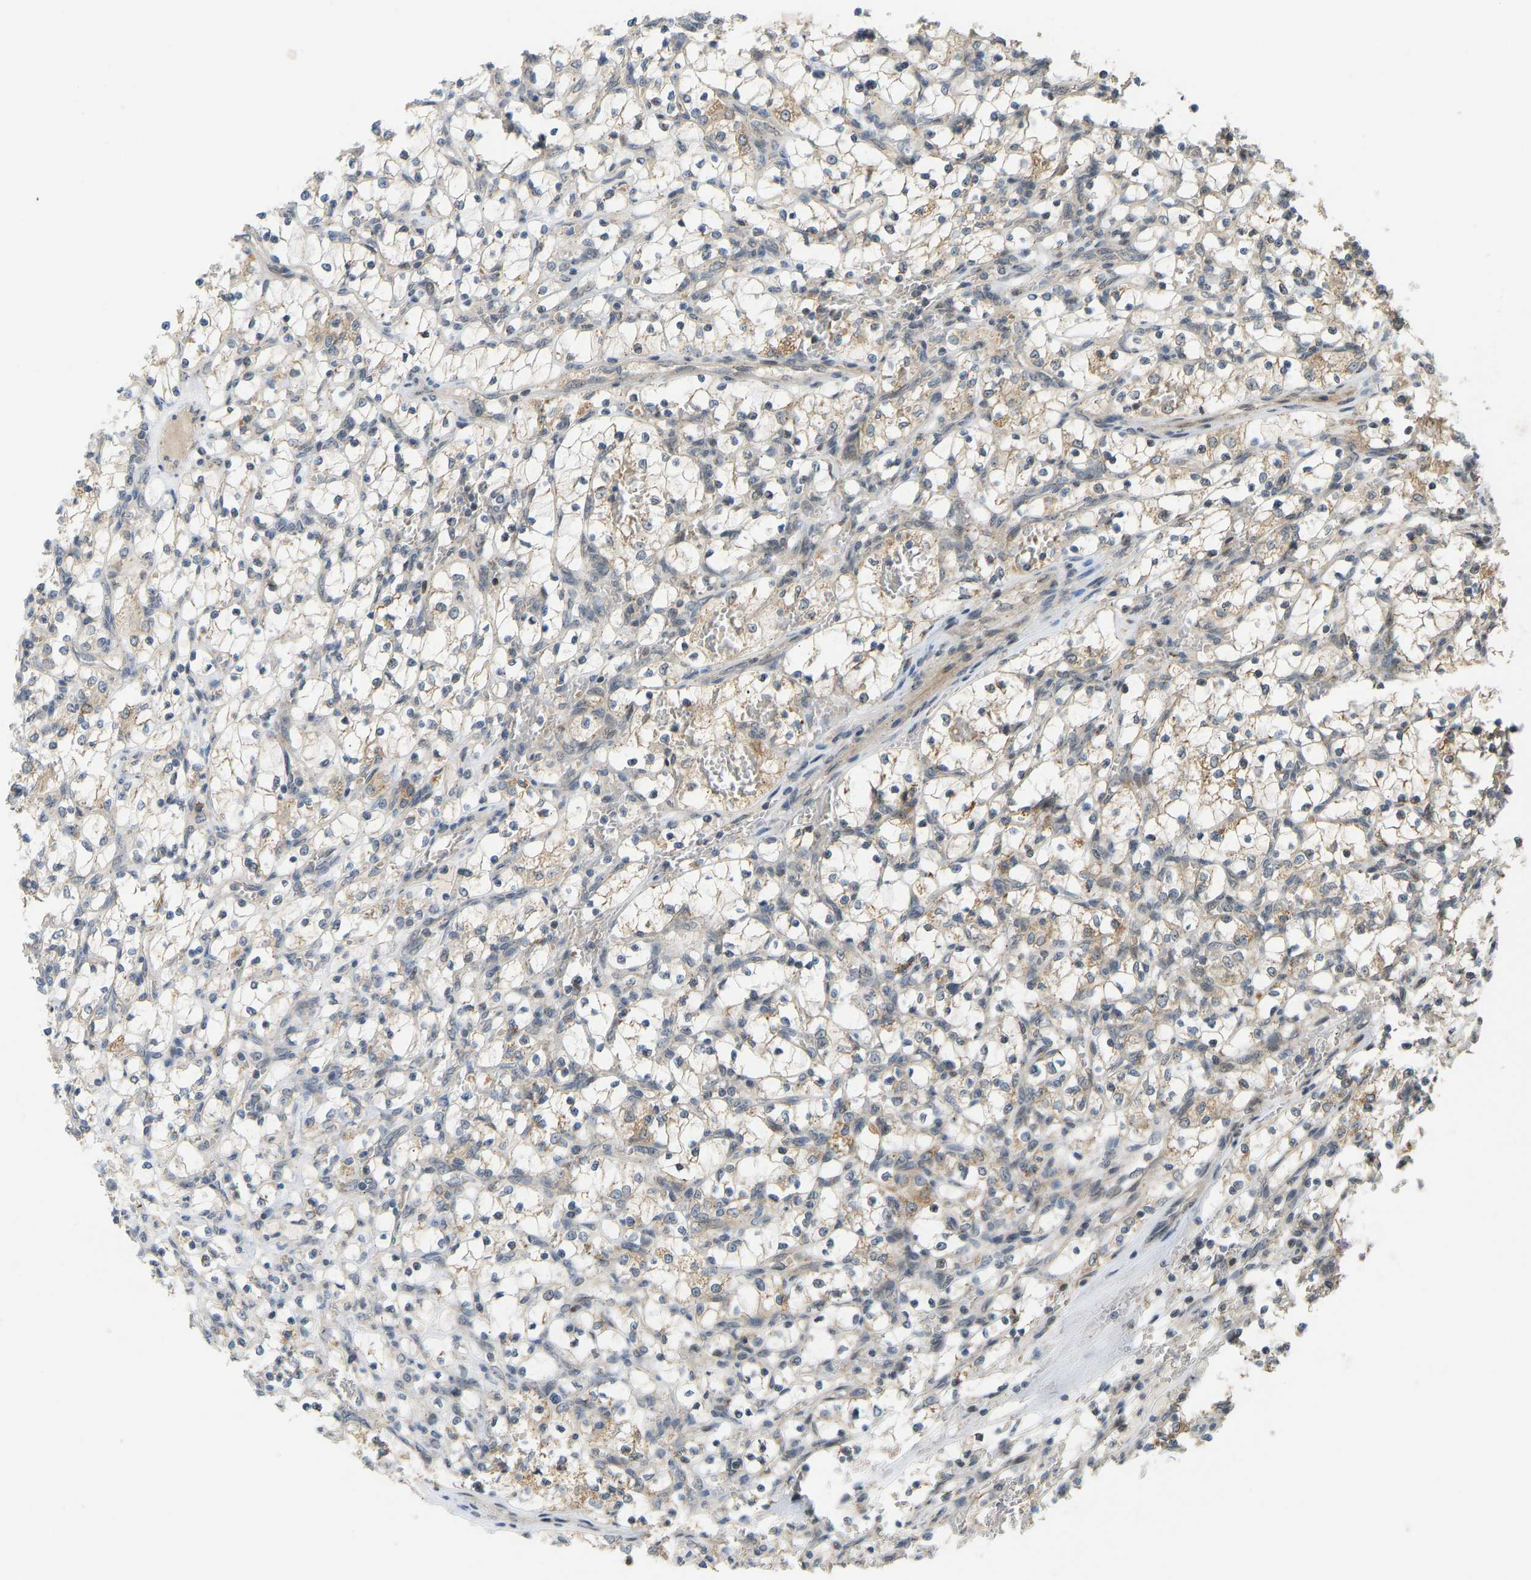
{"staining": {"intensity": "moderate", "quantity": "<25%", "location": "cytoplasmic/membranous"}, "tissue": "renal cancer", "cell_type": "Tumor cells", "image_type": "cancer", "snomed": [{"axis": "morphology", "description": "Adenocarcinoma, NOS"}, {"axis": "topography", "description": "Kidney"}], "caption": "DAB (3,3'-diaminobenzidine) immunohistochemical staining of human renal adenocarcinoma displays moderate cytoplasmic/membranous protein expression in about <25% of tumor cells.", "gene": "ACADS", "patient": {"sex": "female", "age": 69}}